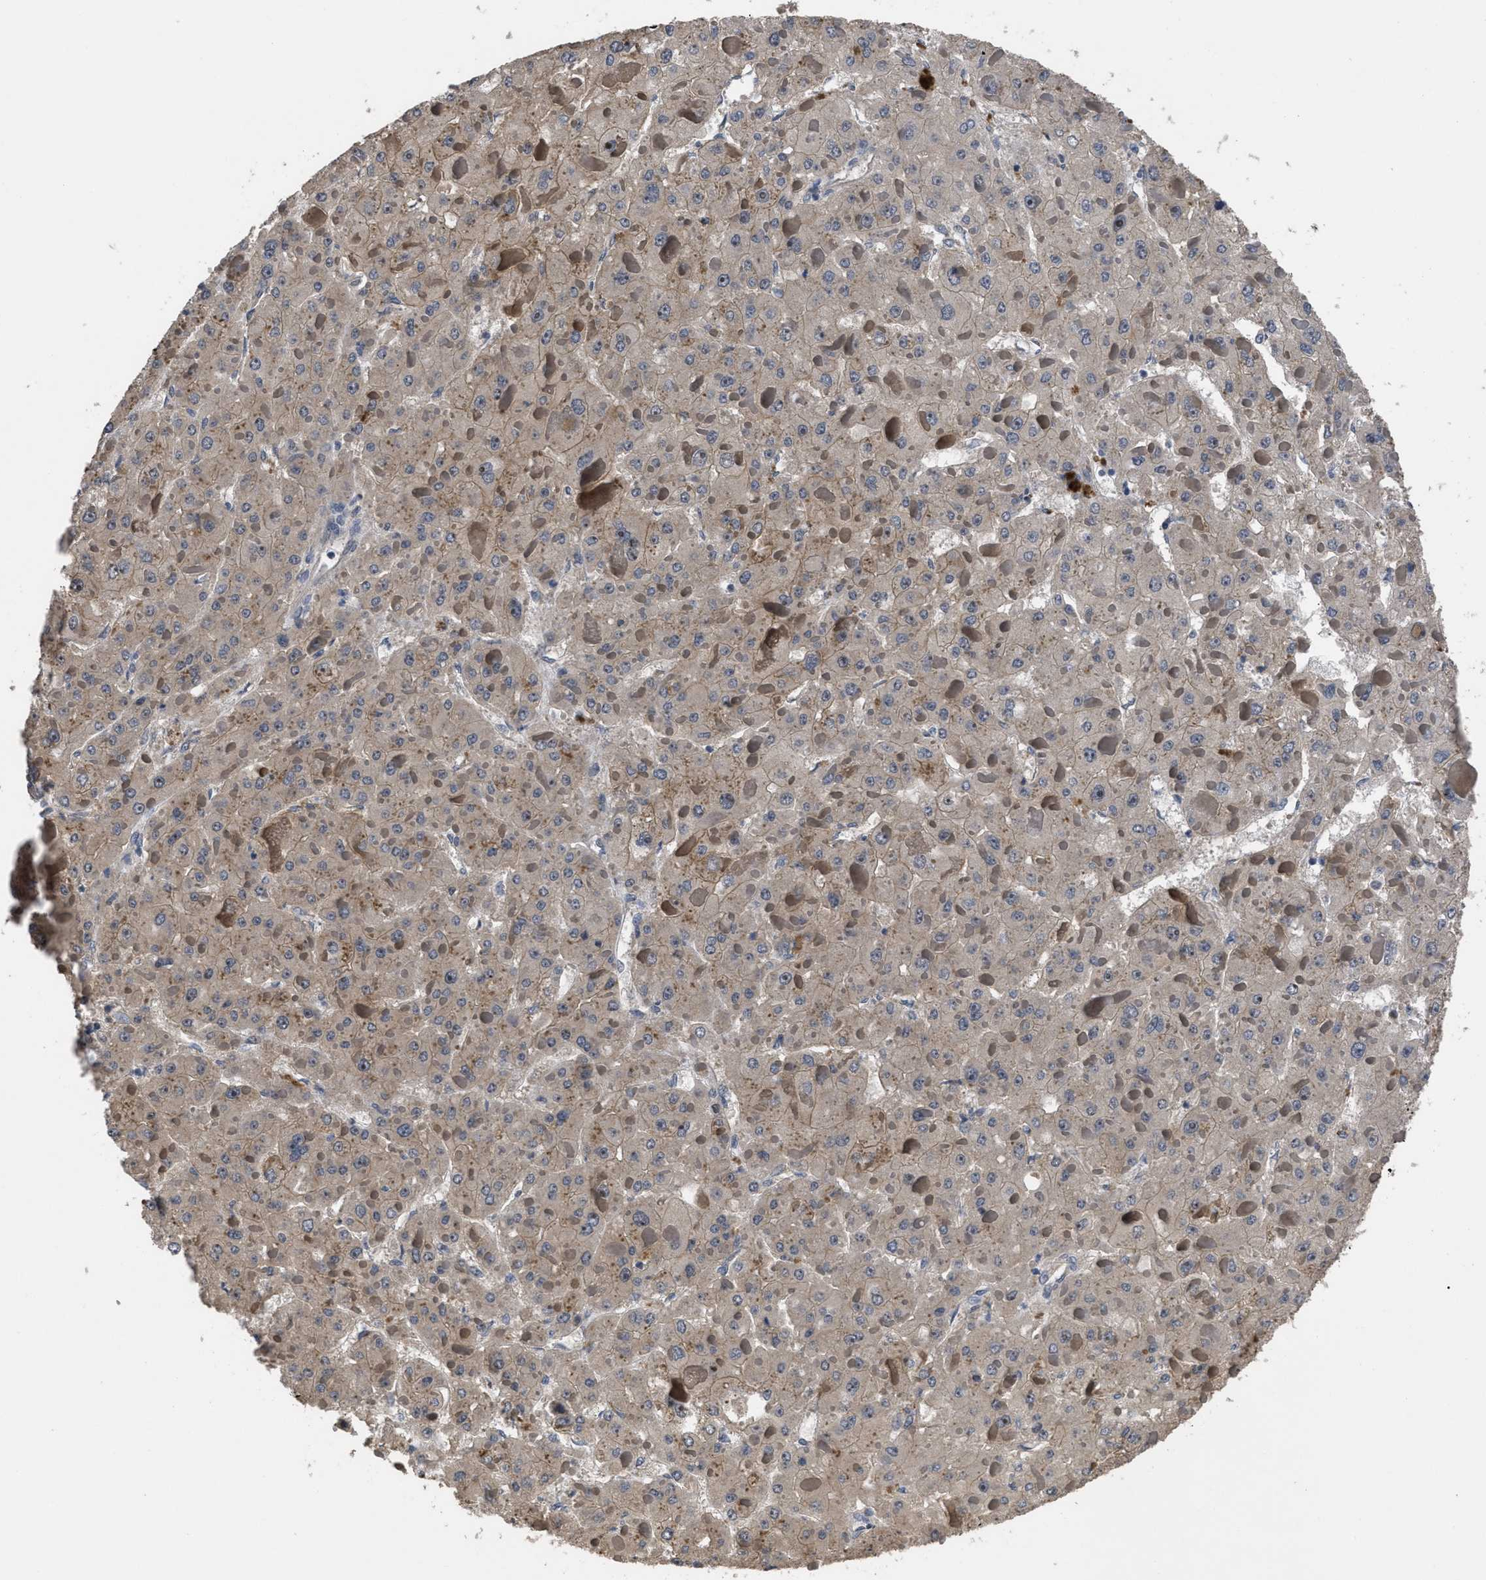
{"staining": {"intensity": "weak", "quantity": ">75%", "location": "cytoplasmic/membranous"}, "tissue": "liver cancer", "cell_type": "Tumor cells", "image_type": "cancer", "snomed": [{"axis": "morphology", "description": "Carcinoma, Hepatocellular, NOS"}, {"axis": "topography", "description": "Liver"}], "caption": "Hepatocellular carcinoma (liver) stained for a protein demonstrates weak cytoplasmic/membranous positivity in tumor cells. (brown staining indicates protein expression, while blue staining denotes nuclei).", "gene": "DNAJC14", "patient": {"sex": "female", "age": 73}}